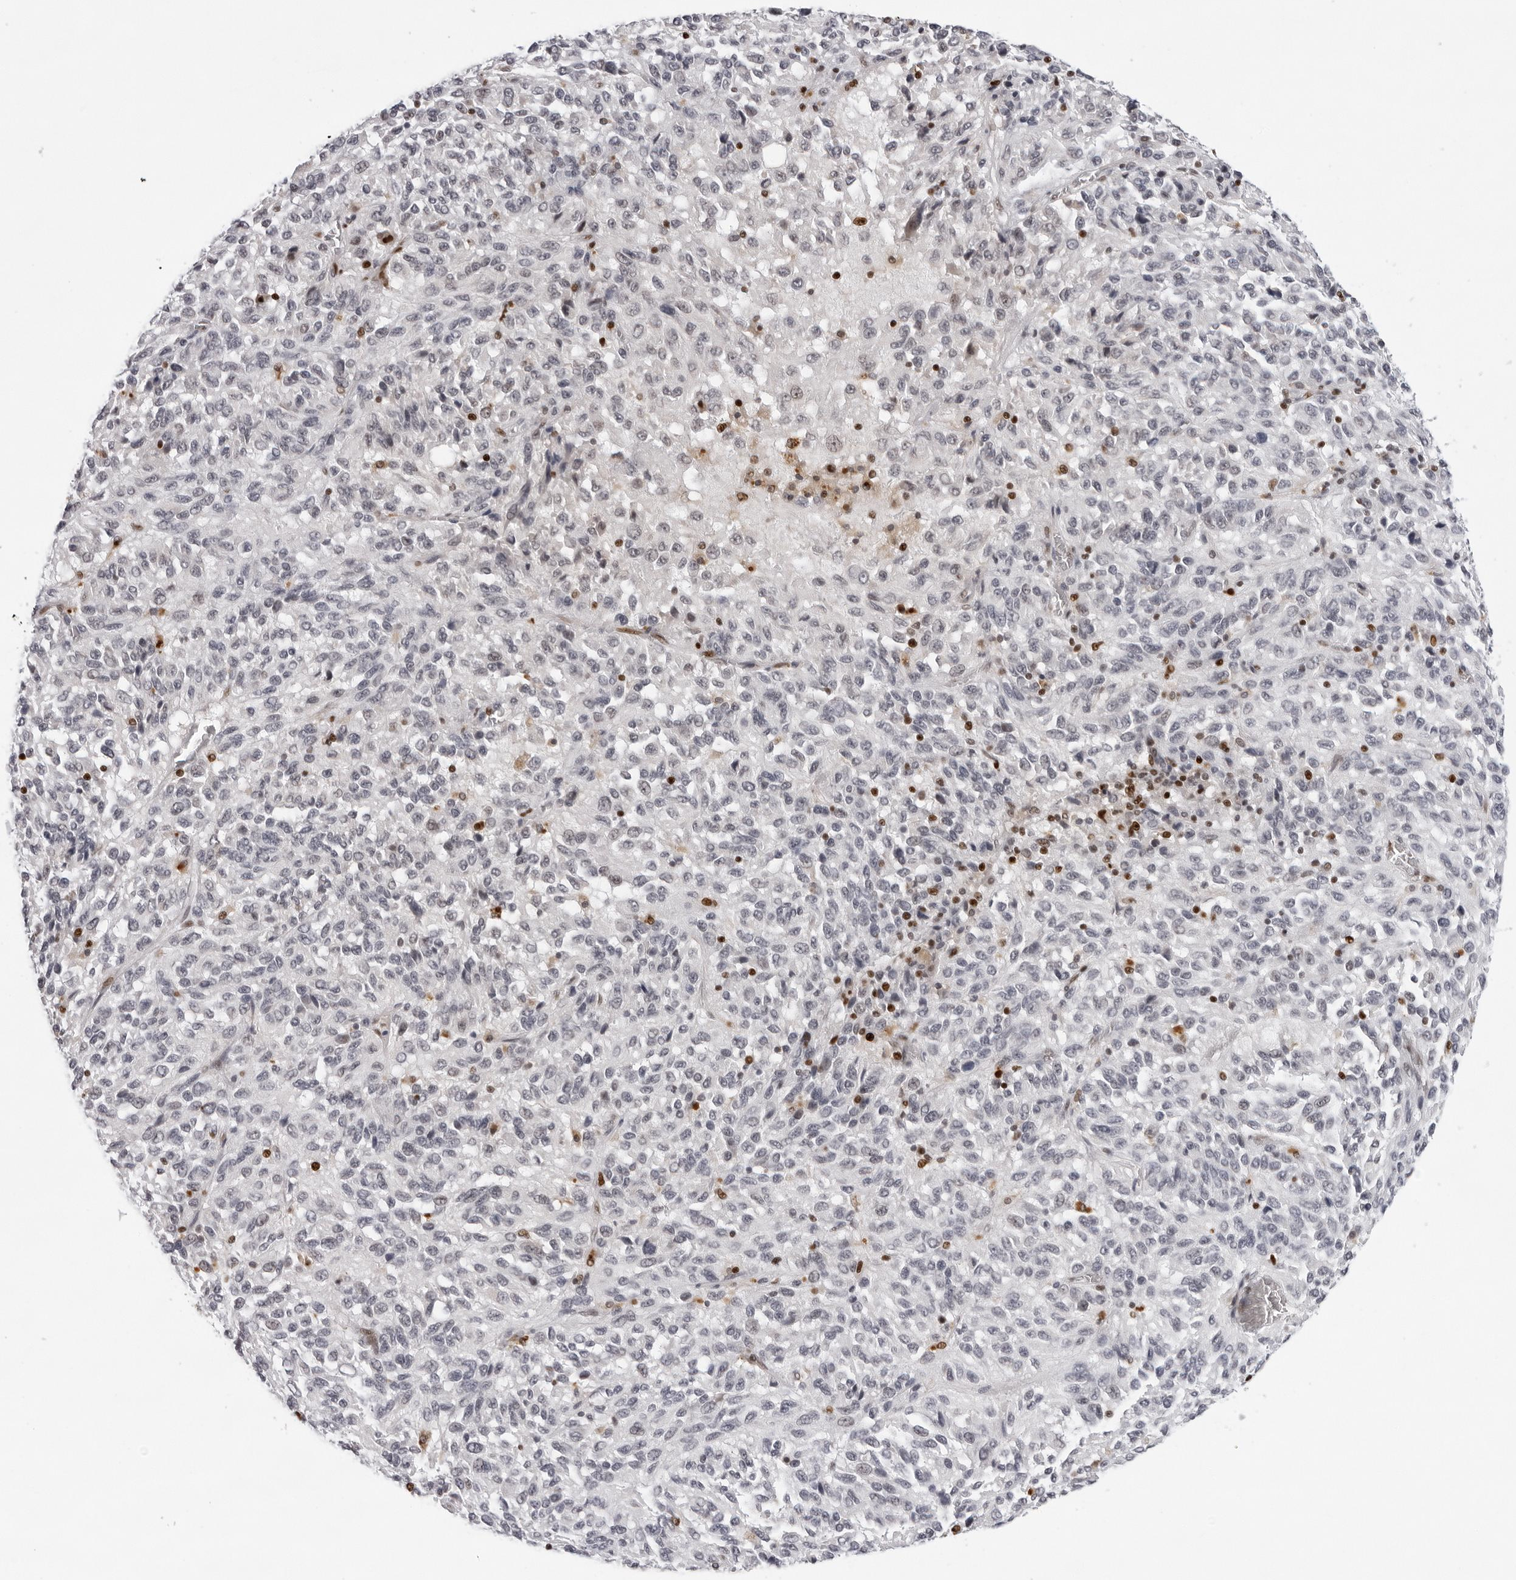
{"staining": {"intensity": "negative", "quantity": "none", "location": "none"}, "tissue": "melanoma", "cell_type": "Tumor cells", "image_type": "cancer", "snomed": [{"axis": "morphology", "description": "Malignant melanoma, Metastatic site"}, {"axis": "topography", "description": "Lung"}], "caption": "An immunohistochemistry (IHC) histopathology image of melanoma is shown. There is no staining in tumor cells of melanoma. (DAB (3,3'-diaminobenzidine) immunohistochemistry (IHC) with hematoxylin counter stain).", "gene": "OGG1", "patient": {"sex": "male", "age": 64}}